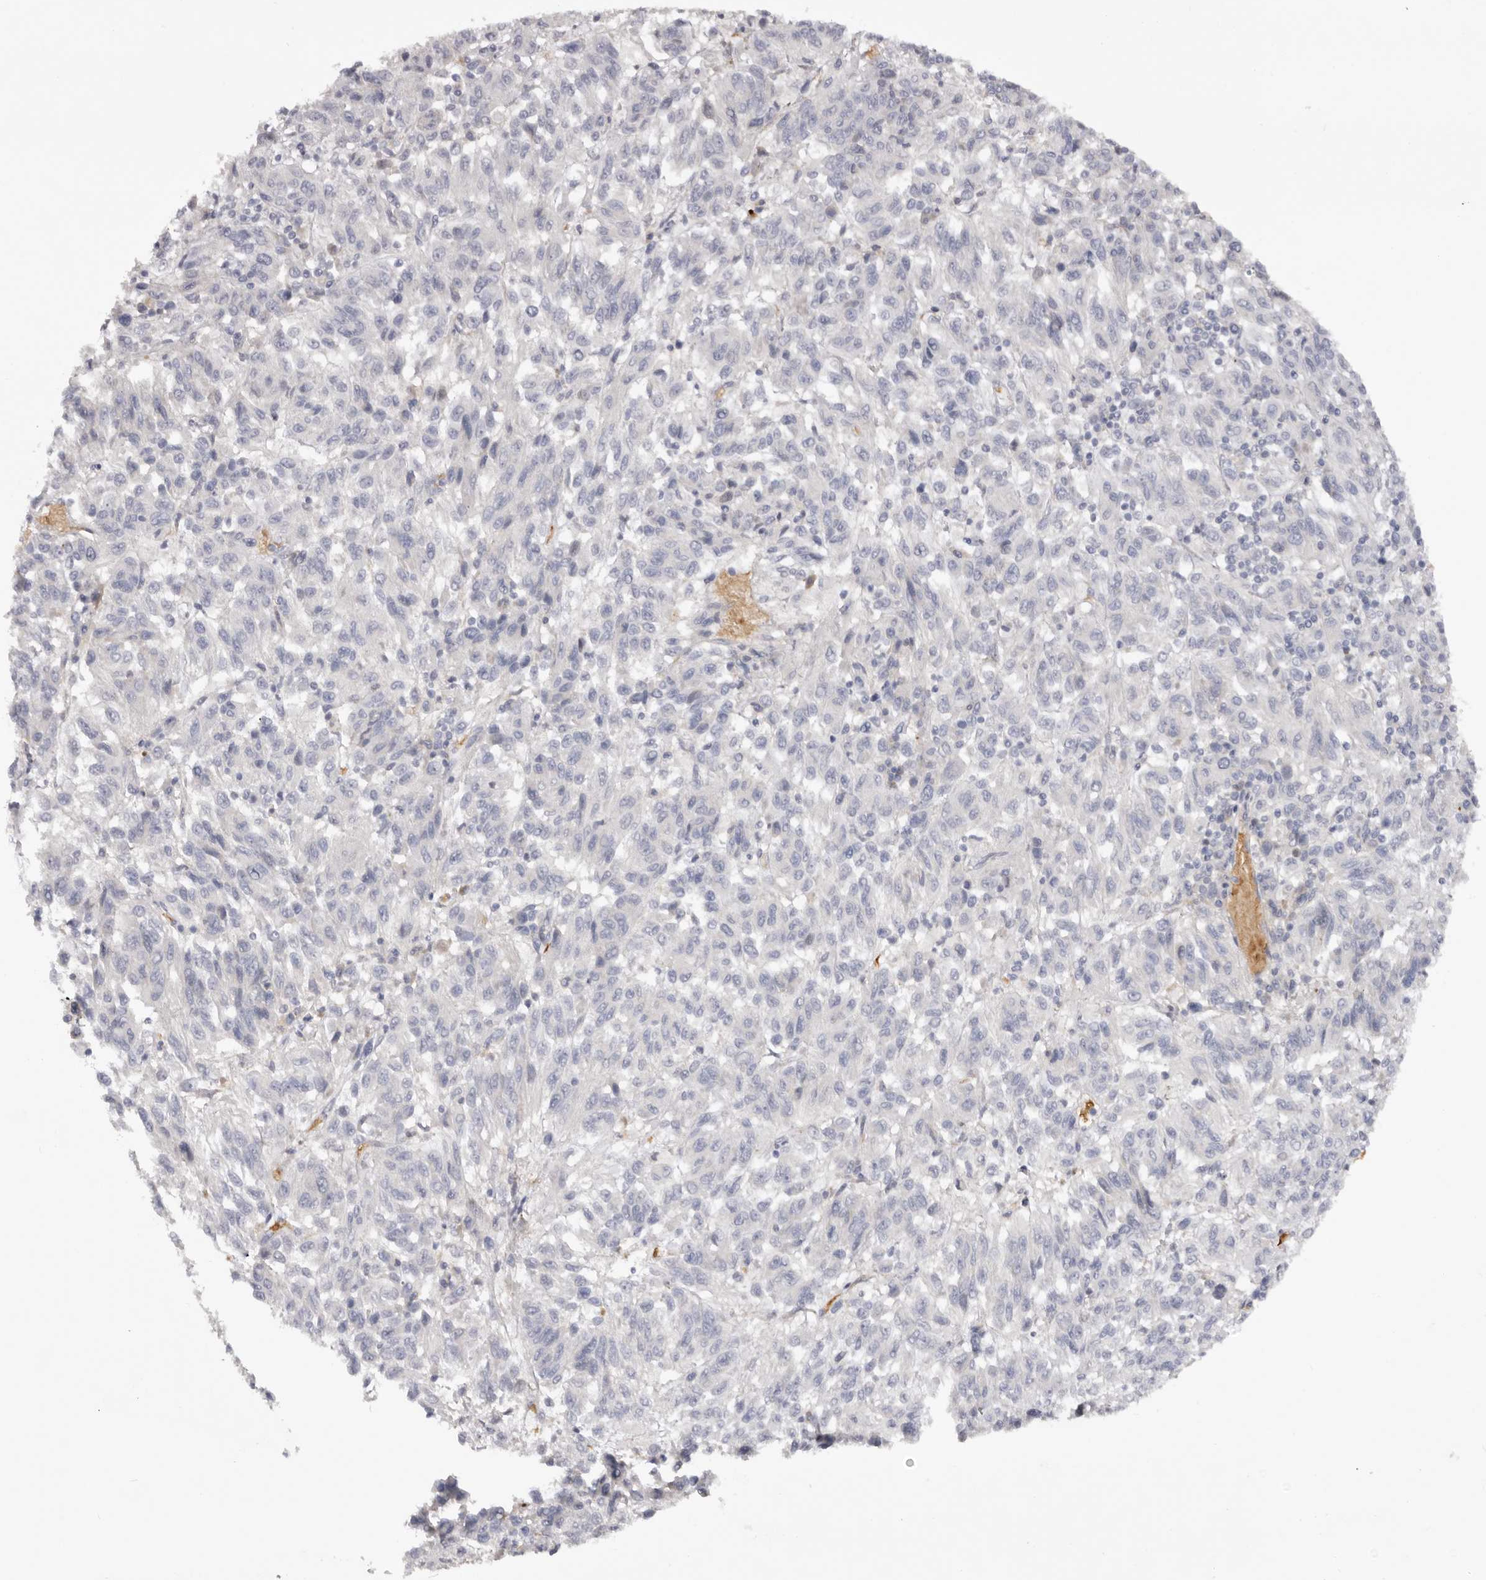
{"staining": {"intensity": "negative", "quantity": "none", "location": "none"}, "tissue": "melanoma", "cell_type": "Tumor cells", "image_type": "cancer", "snomed": [{"axis": "morphology", "description": "Malignant melanoma, Metastatic site"}, {"axis": "topography", "description": "Lung"}], "caption": "This is a image of IHC staining of melanoma, which shows no expression in tumor cells.", "gene": "TNR", "patient": {"sex": "male", "age": 64}}